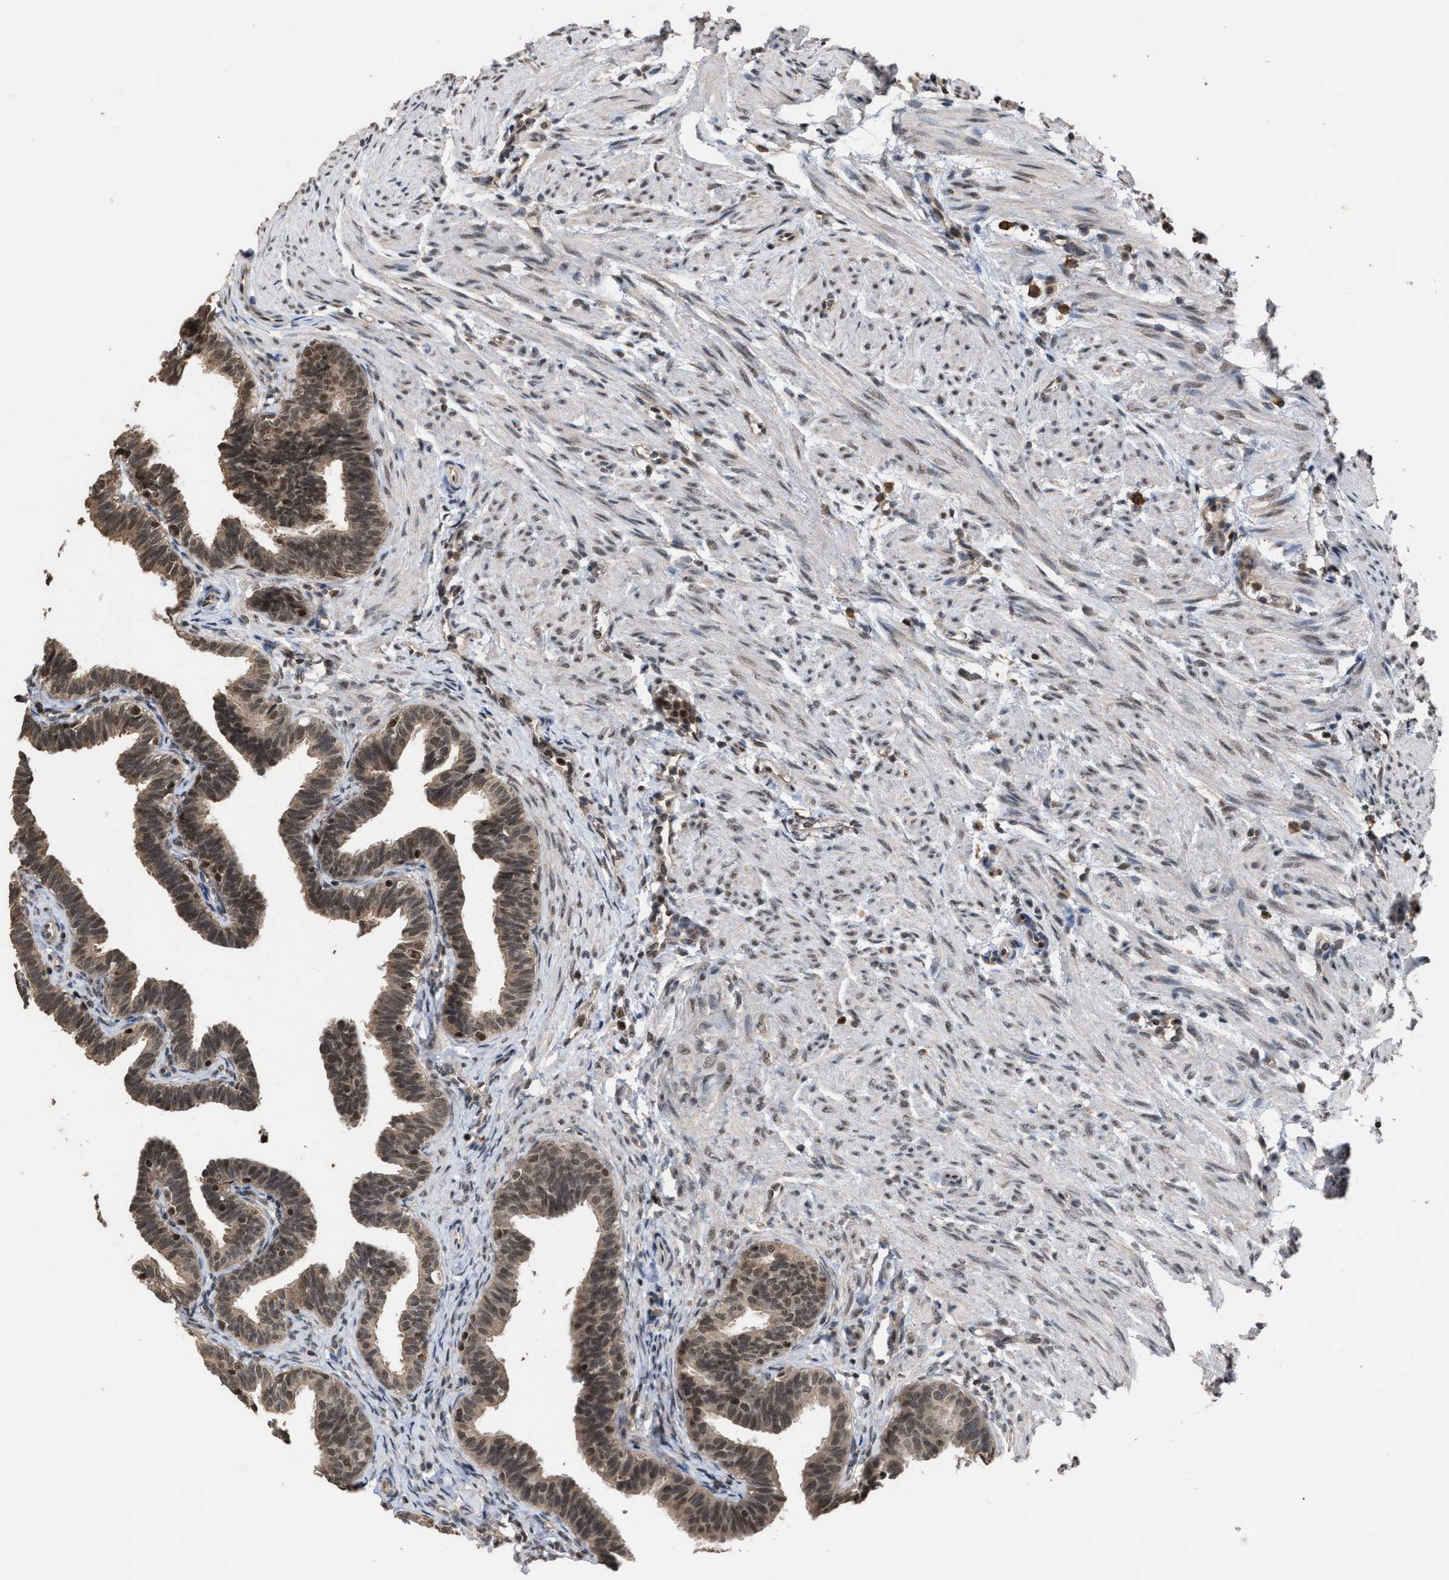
{"staining": {"intensity": "moderate", "quantity": ">75%", "location": "cytoplasmic/membranous,nuclear"}, "tissue": "fallopian tube", "cell_type": "Glandular cells", "image_type": "normal", "snomed": [{"axis": "morphology", "description": "Normal tissue, NOS"}, {"axis": "topography", "description": "Fallopian tube"}, {"axis": "topography", "description": "Ovary"}], "caption": "Immunohistochemistry (IHC) (DAB (3,3'-diaminobenzidine)) staining of unremarkable fallopian tube demonstrates moderate cytoplasmic/membranous,nuclear protein expression in about >75% of glandular cells.", "gene": "C9orf78", "patient": {"sex": "female", "age": 23}}